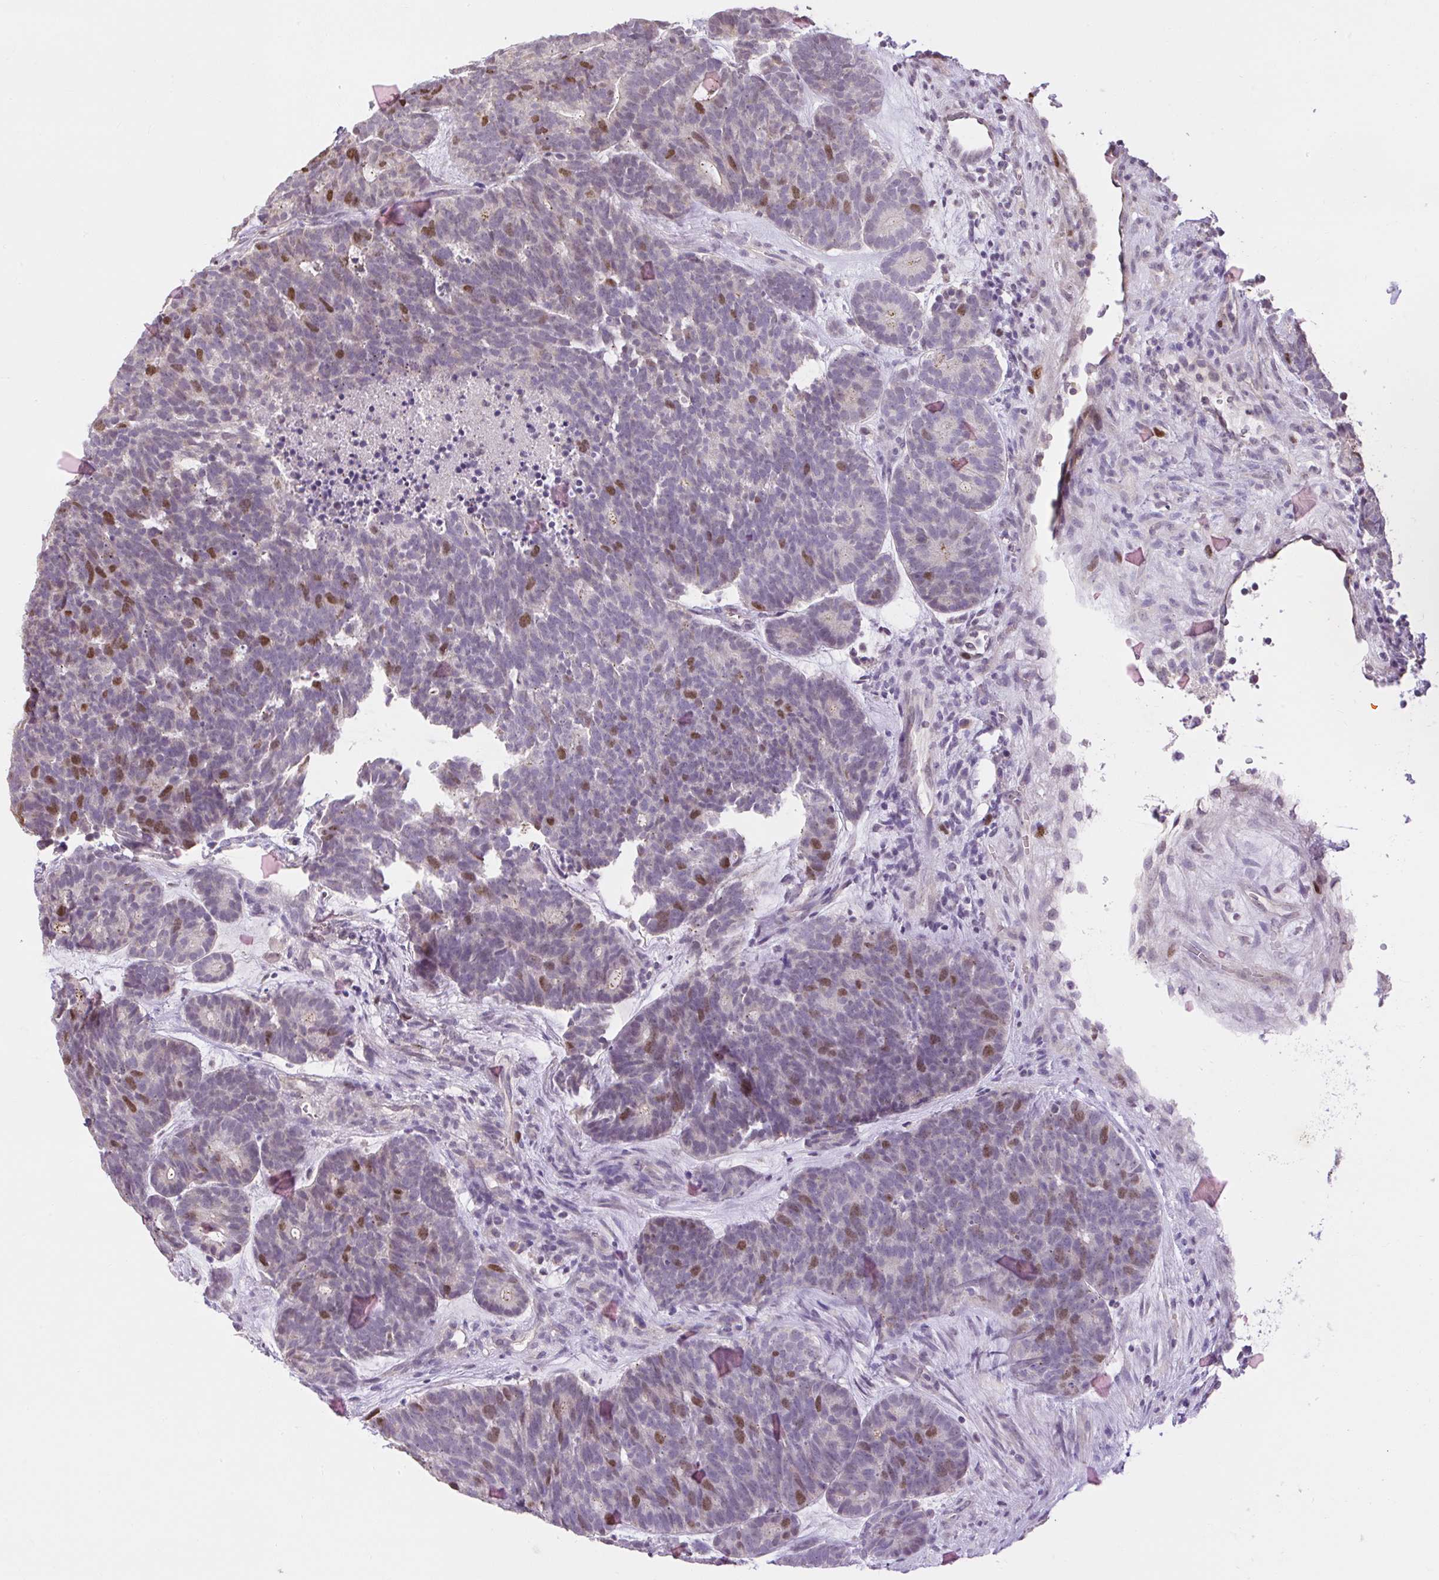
{"staining": {"intensity": "moderate", "quantity": "<25%", "location": "nuclear"}, "tissue": "head and neck cancer", "cell_type": "Tumor cells", "image_type": "cancer", "snomed": [{"axis": "morphology", "description": "Adenocarcinoma, NOS"}, {"axis": "topography", "description": "Head-Neck"}], "caption": "Brown immunohistochemical staining in head and neck cancer demonstrates moderate nuclear staining in about <25% of tumor cells. (brown staining indicates protein expression, while blue staining denotes nuclei).", "gene": "RACGAP1", "patient": {"sex": "female", "age": 81}}